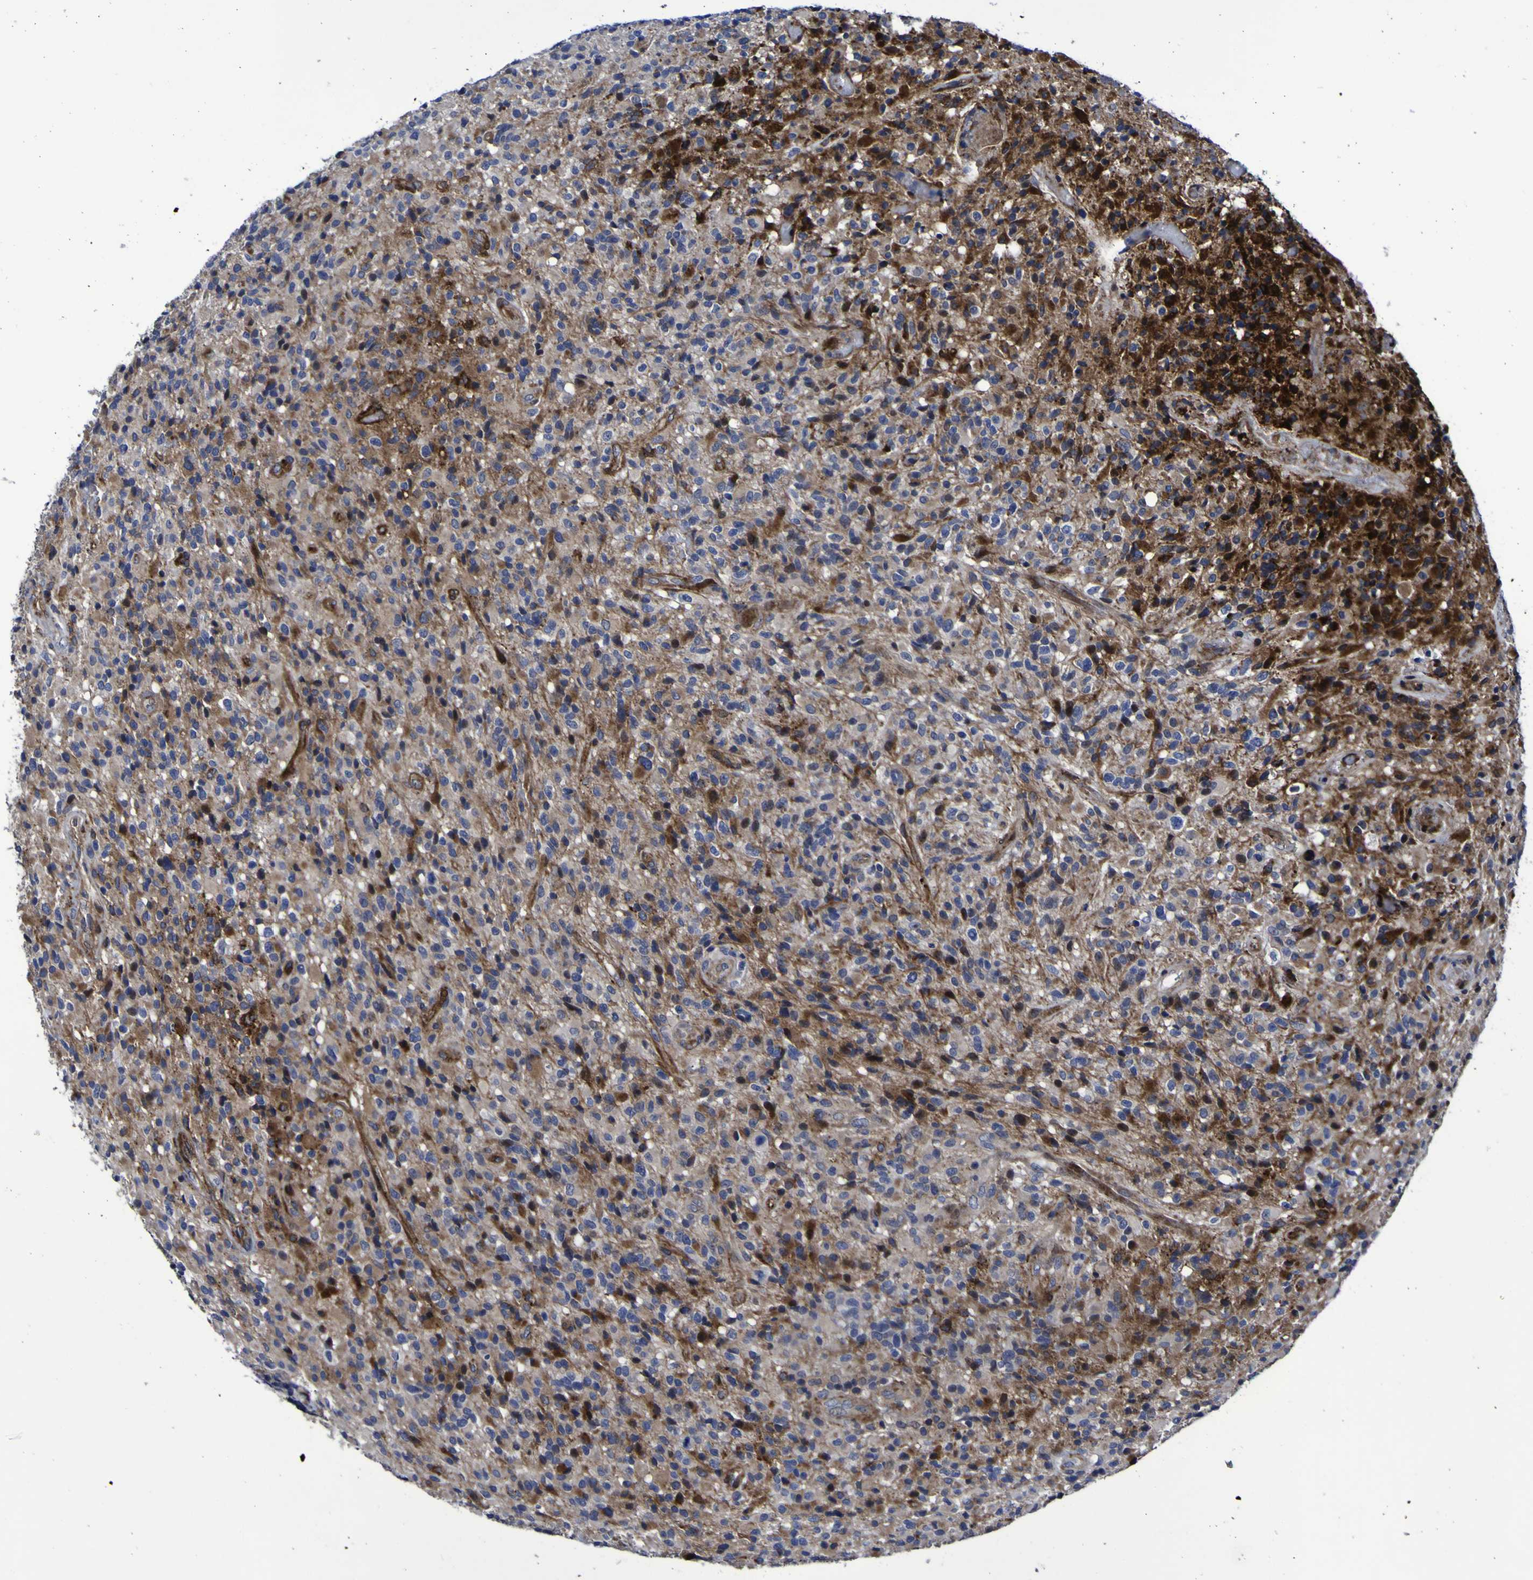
{"staining": {"intensity": "moderate", "quantity": "25%-75%", "location": "cytoplasmic/membranous"}, "tissue": "glioma", "cell_type": "Tumor cells", "image_type": "cancer", "snomed": [{"axis": "morphology", "description": "Glioma, malignant, High grade"}, {"axis": "topography", "description": "Brain"}], "caption": "This micrograph demonstrates IHC staining of malignant glioma (high-grade), with medium moderate cytoplasmic/membranous staining in about 25%-75% of tumor cells.", "gene": "MGLL", "patient": {"sex": "male", "age": 71}}